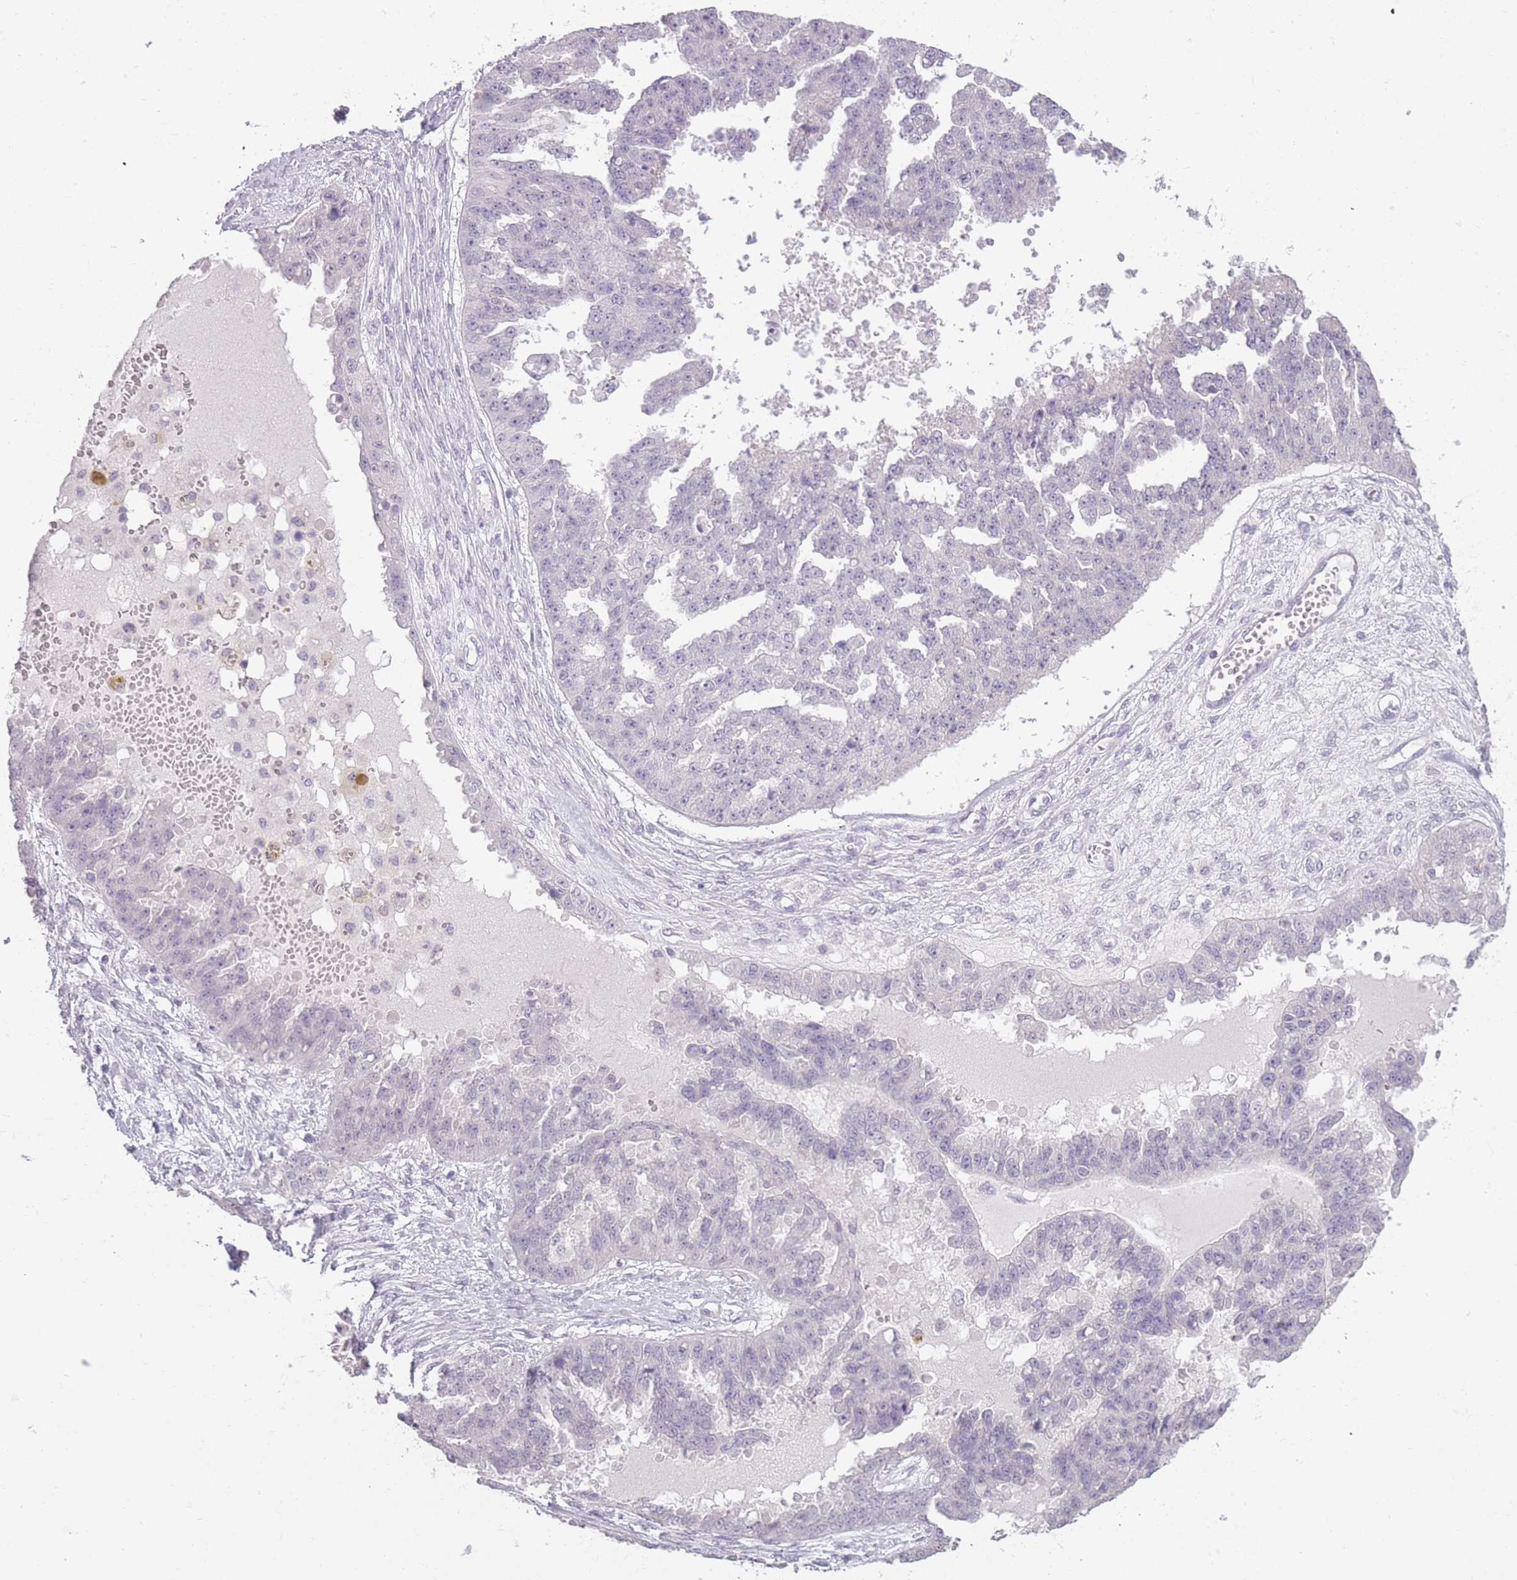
{"staining": {"intensity": "negative", "quantity": "none", "location": "none"}, "tissue": "ovarian cancer", "cell_type": "Tumor cells", "image_type": "cancer", "snomed": [{"axis": "morphology", "description": "Cystadenocarcinoma, serous, NOS"}, {"axis": "topography", "description": "Ovary"}], "caption": "Tumor cells are negative for brown protein staining in serous cystadenocarcinoma (ovarian).", "gene": "ZBTB24", "patient": {"sex": "female", "age": 58}}